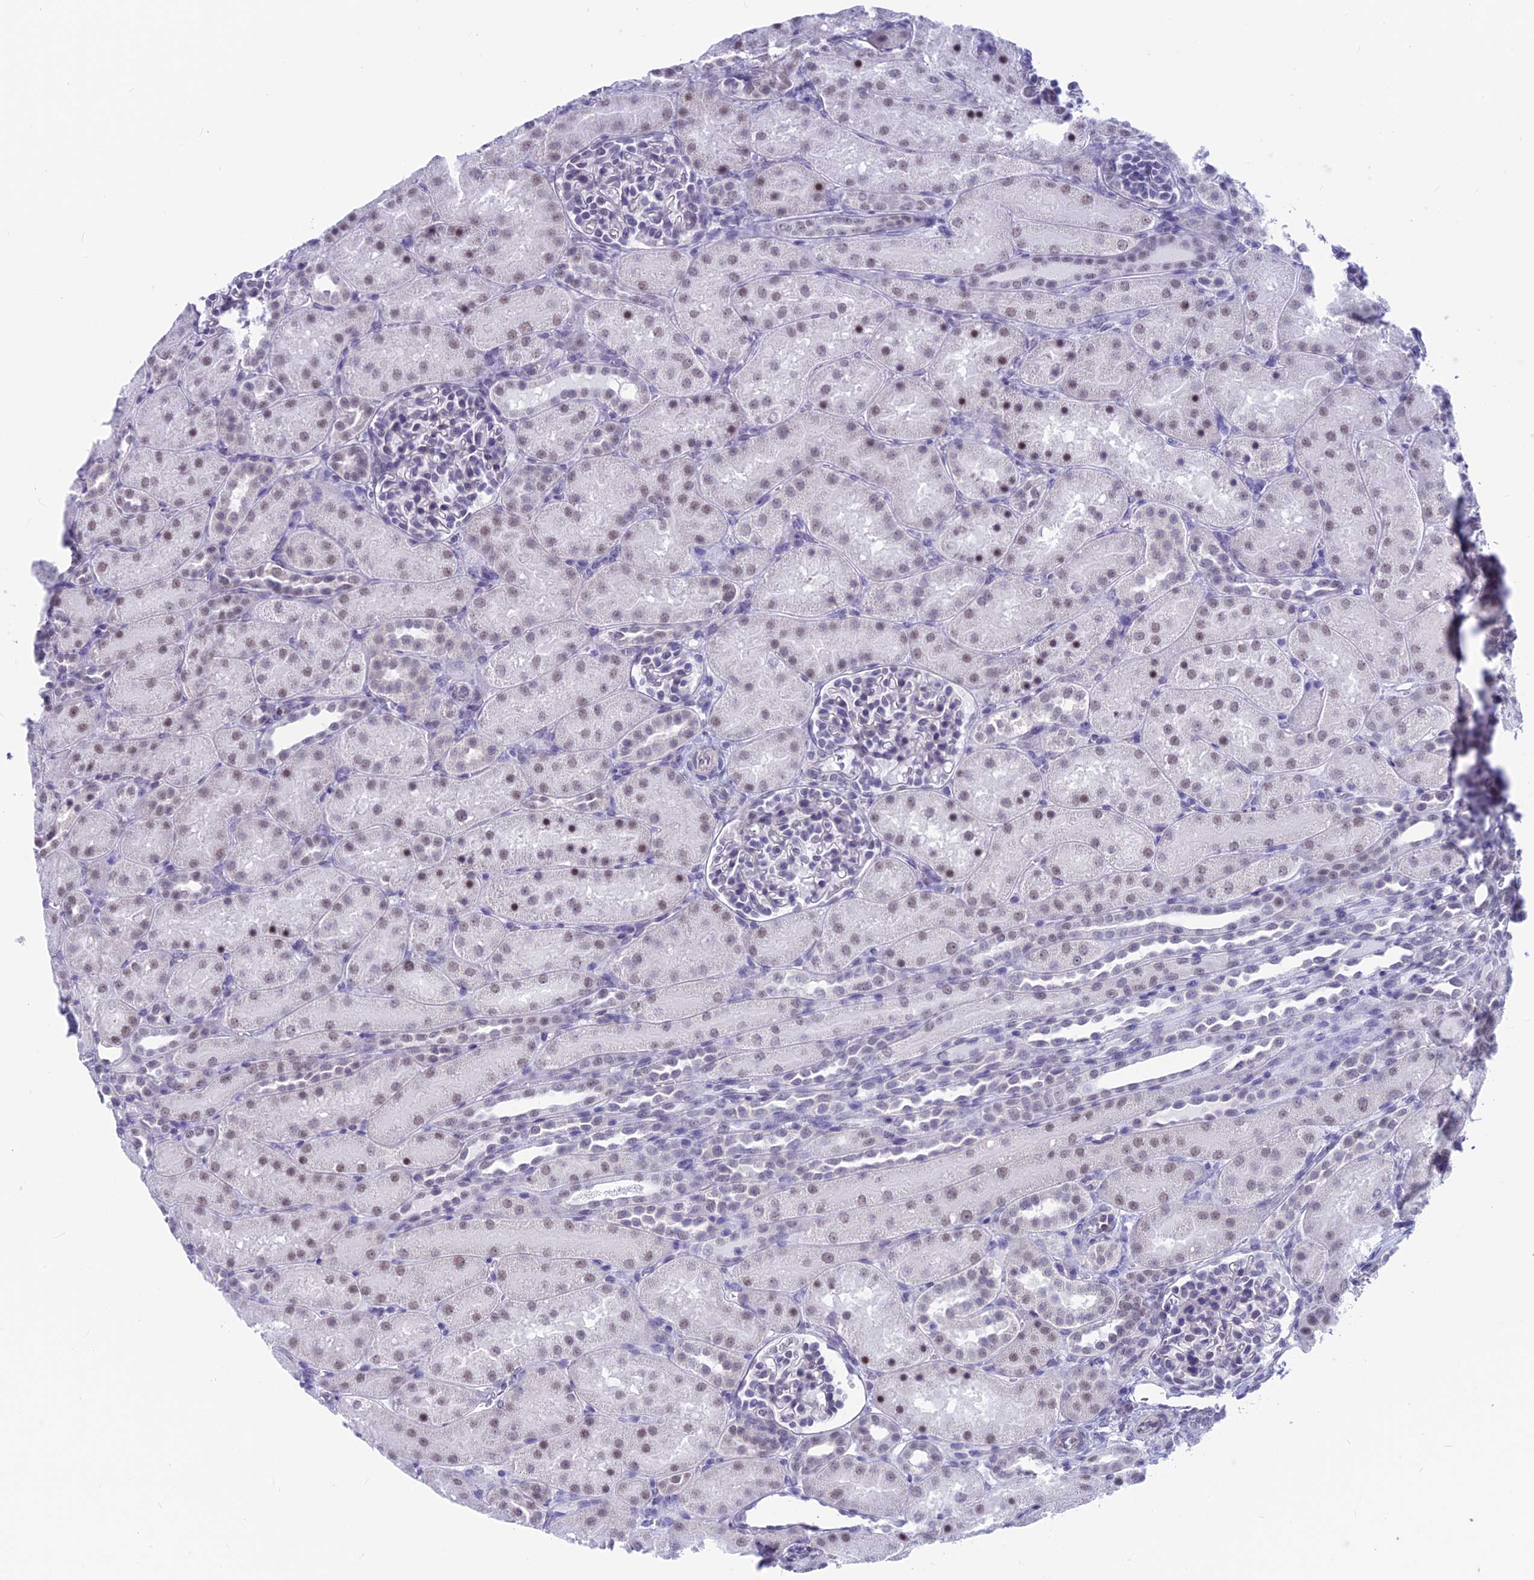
{"staining": {"intensity": "negative", "quantity": "none", "location": "none"}, "tissue": "kidney", "cell_type": "Cells in glomeruli", "image_type": "normal", "snomed": [{"axis": "morphology", "description": "Normal tissue, NOS"}, {"axis": "topography", "description": "Kidney"}], "caption": "DAB immunohistochemical staining of unremarkable human kidney displays no significant staining in cells in glomeruli.", "gene": "SRSF5", "patient": {"sex": "male", "age": 1}}